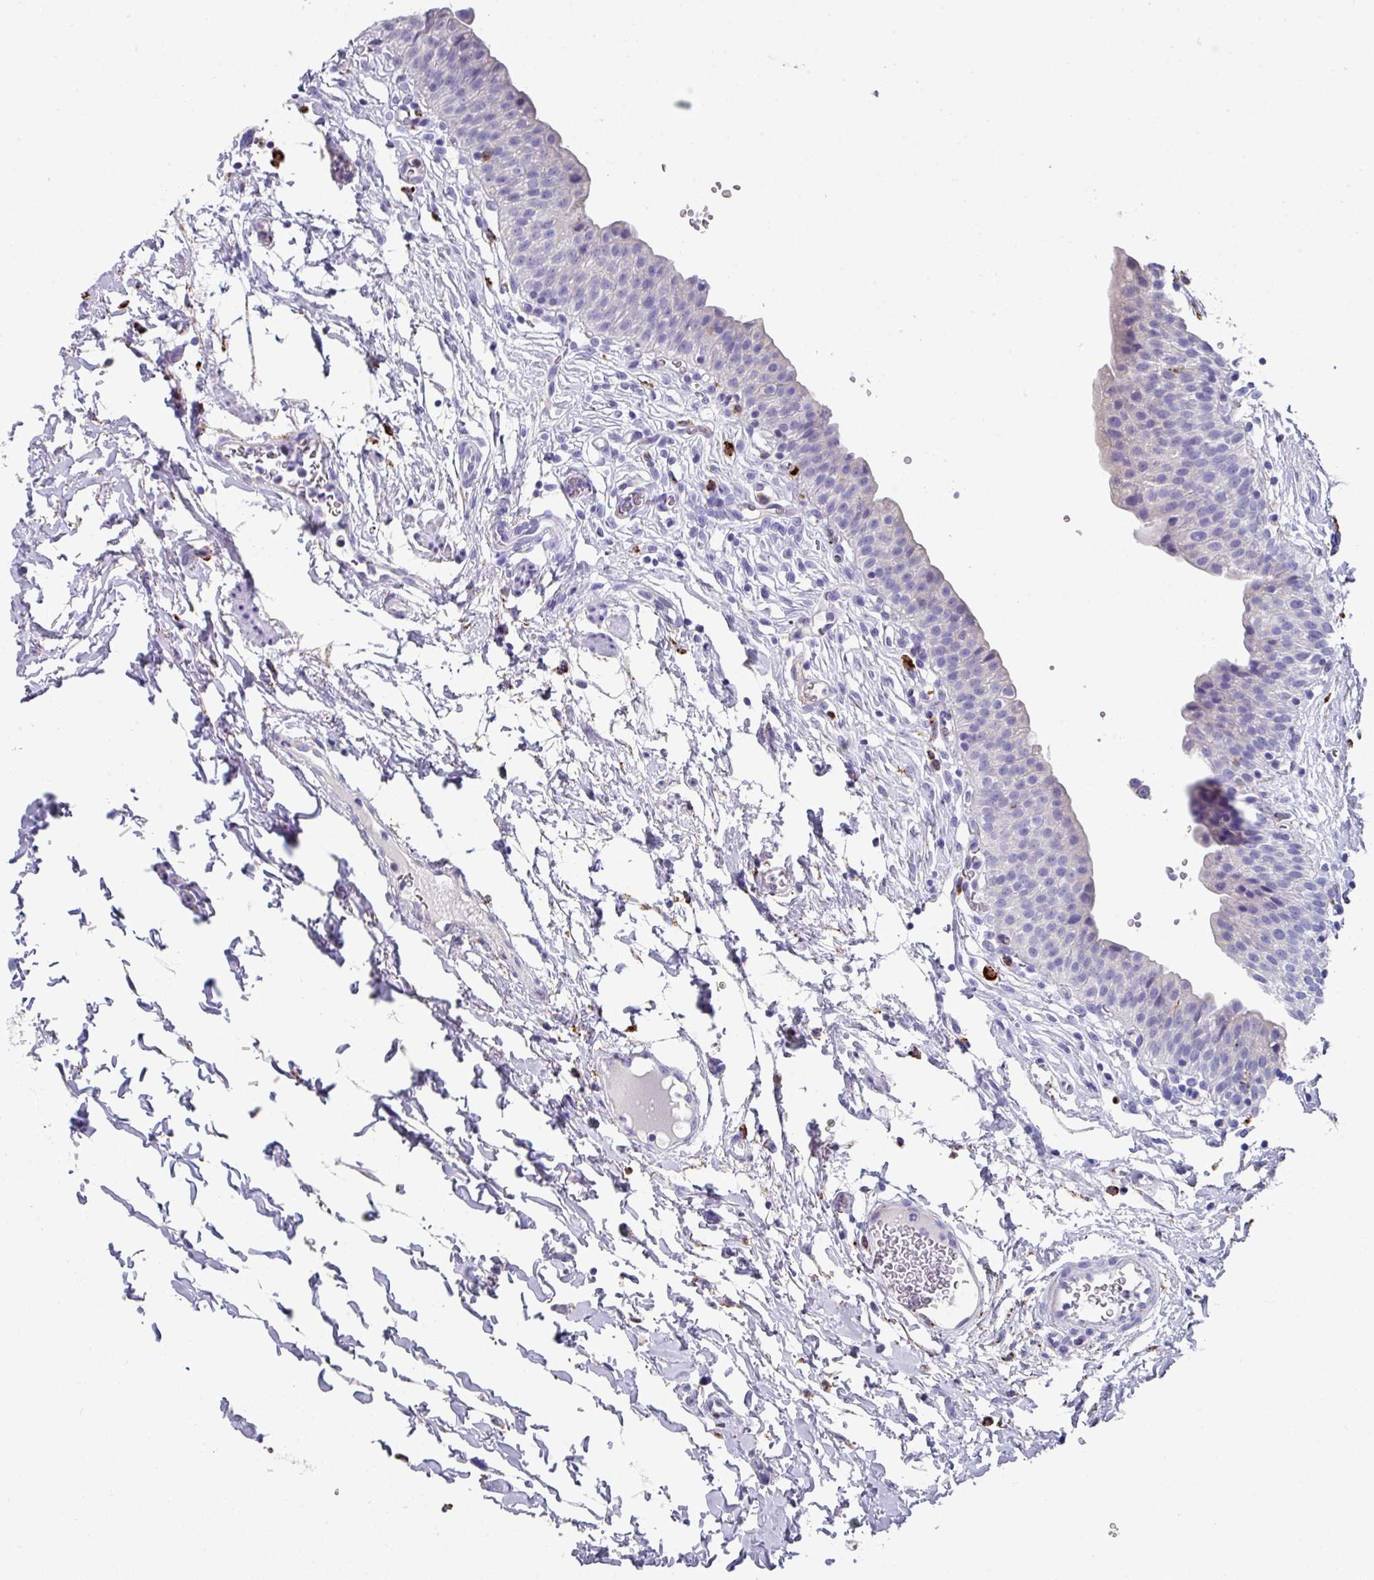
{"staining": {"intensity": "negative", "quantity": "none", "location": "none"}, "tissue": "urinary bladder", "cell_type": "Urothelial cells", "image_type": "normal", "snomed": [{"axis": "morphology", "description": "Normal tissue, NOS"}, {"axis": "topography", "description": "Urinary bladder"}, {"axis": "topography", "description": "Peripheral nerve tissue"}], "caption": "IHC of normal urinary bladder exhibits no staining in urothelial cells.", "gene": "CPVL", "patient": {"sex": "male", "age": 55}}